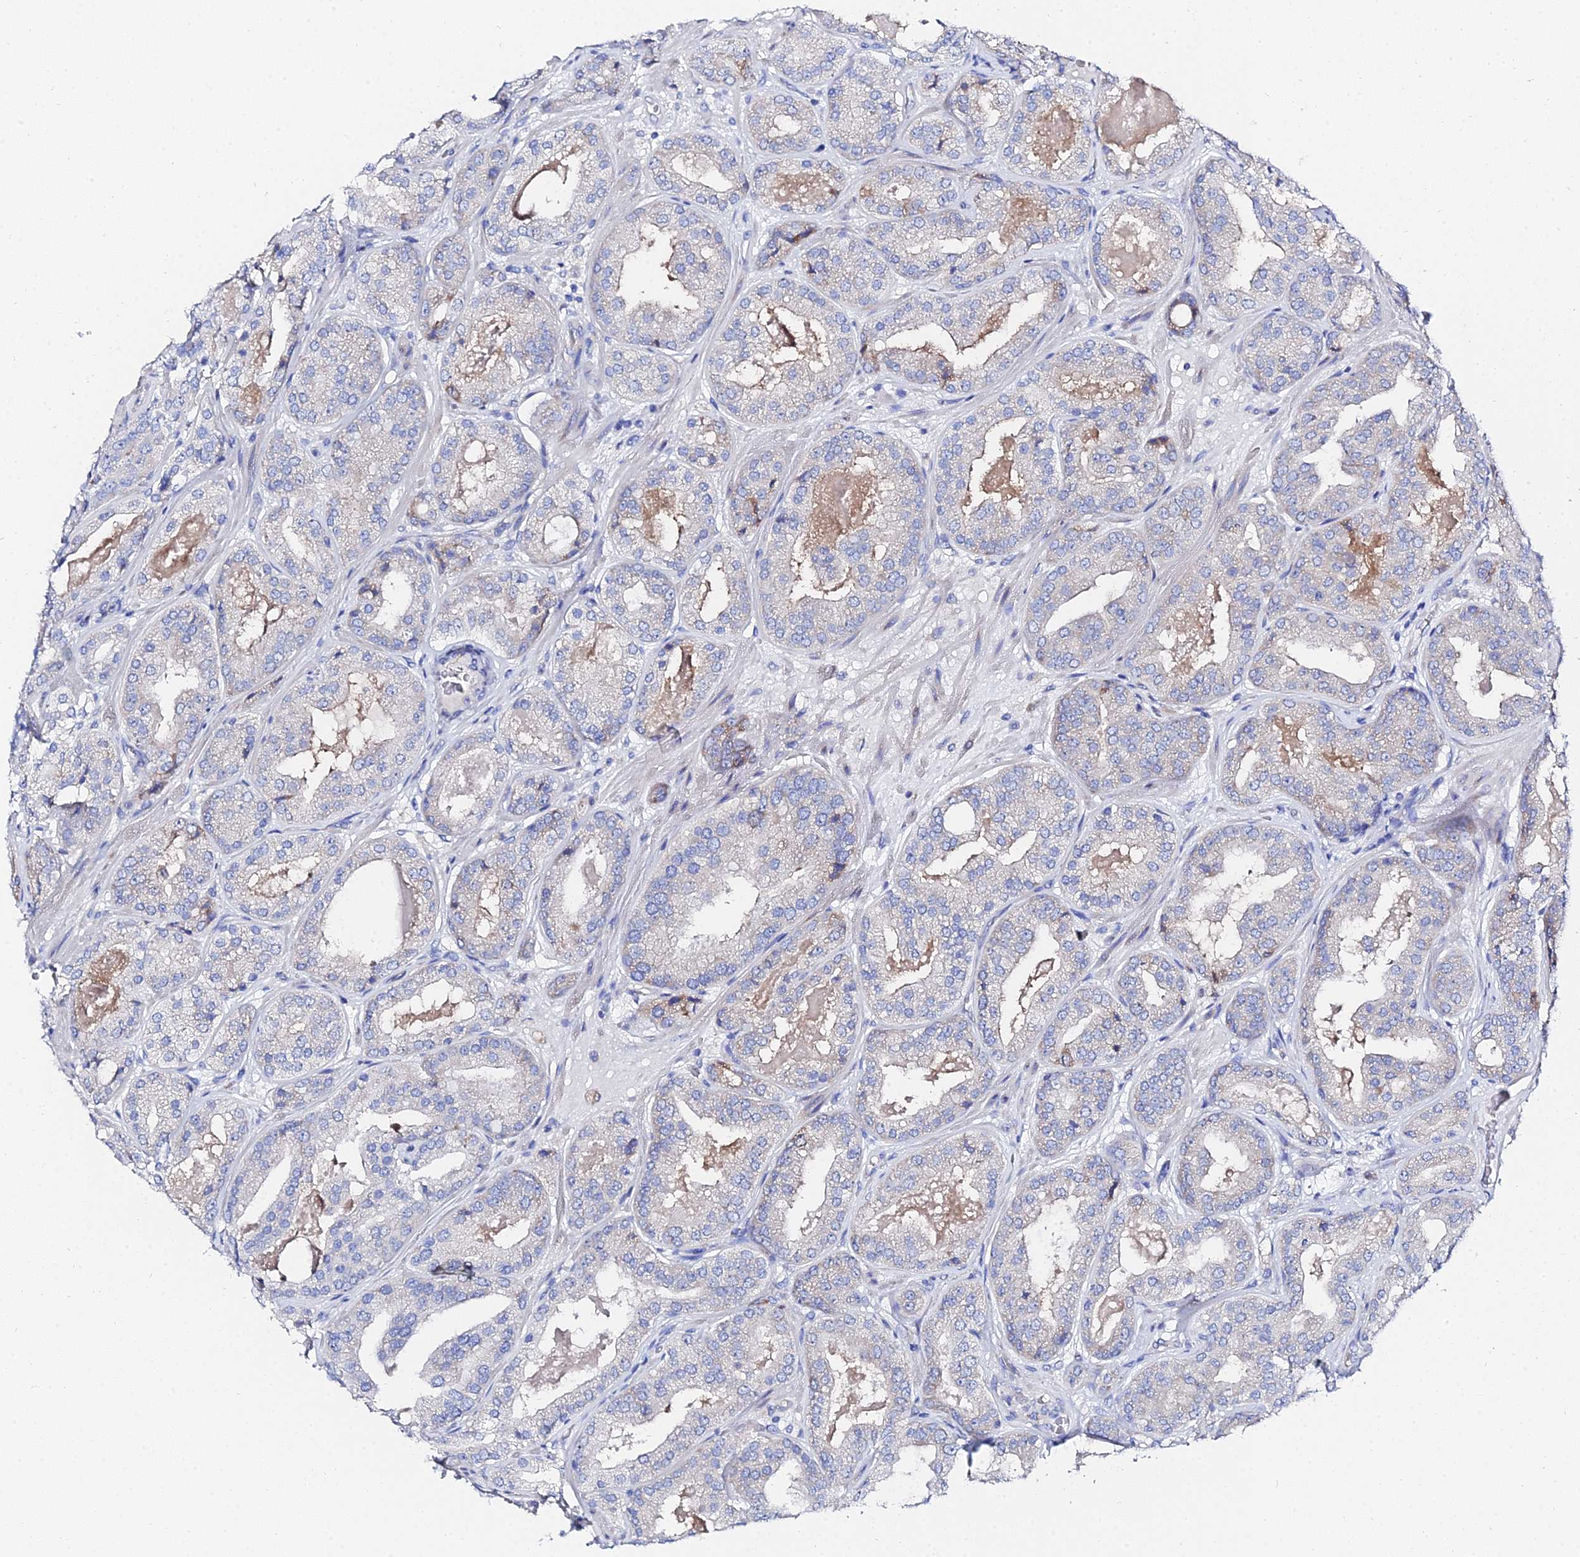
{"staining": {"intensity": "negative", "quantity": "none", "location": "none"}, "tissue": "prostate cancer", "cell_type": "Tumor cells", "image_type": "cancer", "snomed": [{"axis": "morphology", "description": "Adenocarcinoma, High grade"}, {"axis": "topography", "description": "Prostate"}], "caption": "A photomicrograph of human adenocarcinoma (high-grade) (prostate) is negative for staining in tumor cells. (Stains: DAB IHC with hematoxylin counter stain, Microscopy: brightfield microscopy at high magnification).", "gene": "PTTG1", "patient": {"sex": "male", "age": 63}}